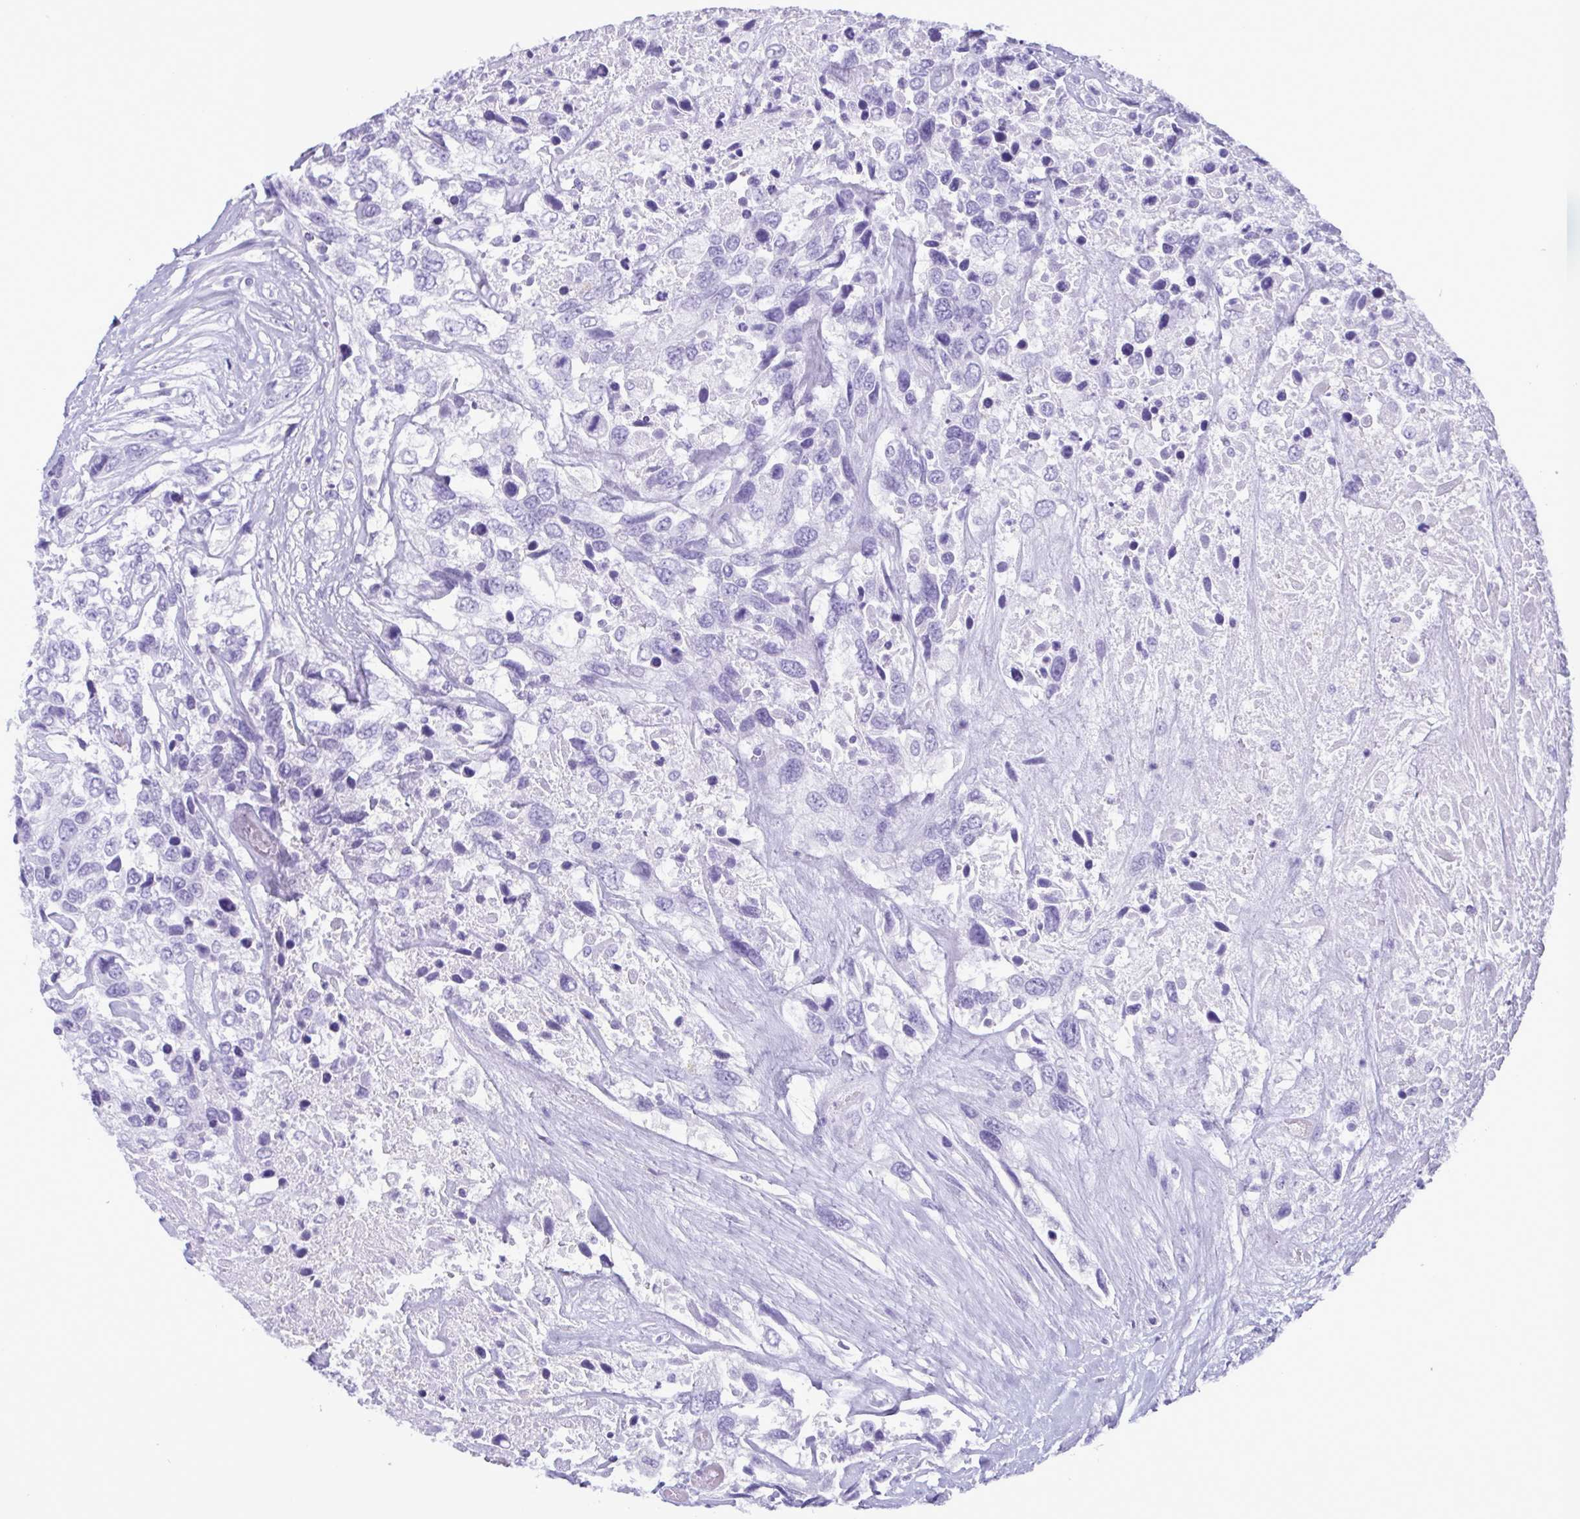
{"staining": {"intensity": "negative", "quantity": "none", "location": "none"}, "tissue": "urothelial cancer", "cell_type": "Tumor cells", "image_type": "cancer", "snomed": [{"axis": "morphology", "description": "Urothelial carcinoma, High grade"}, {"axis": "topography", "description": "Urinary bladder"}], "caption": "DAB (3,3'-diaminobenzidine) immunohistochemical staining of human high-grade urothelial carcinoma shows no significant expression in tumor cells.", "gene": "LTF", "patient": {"sex": "female", "age": 70}}